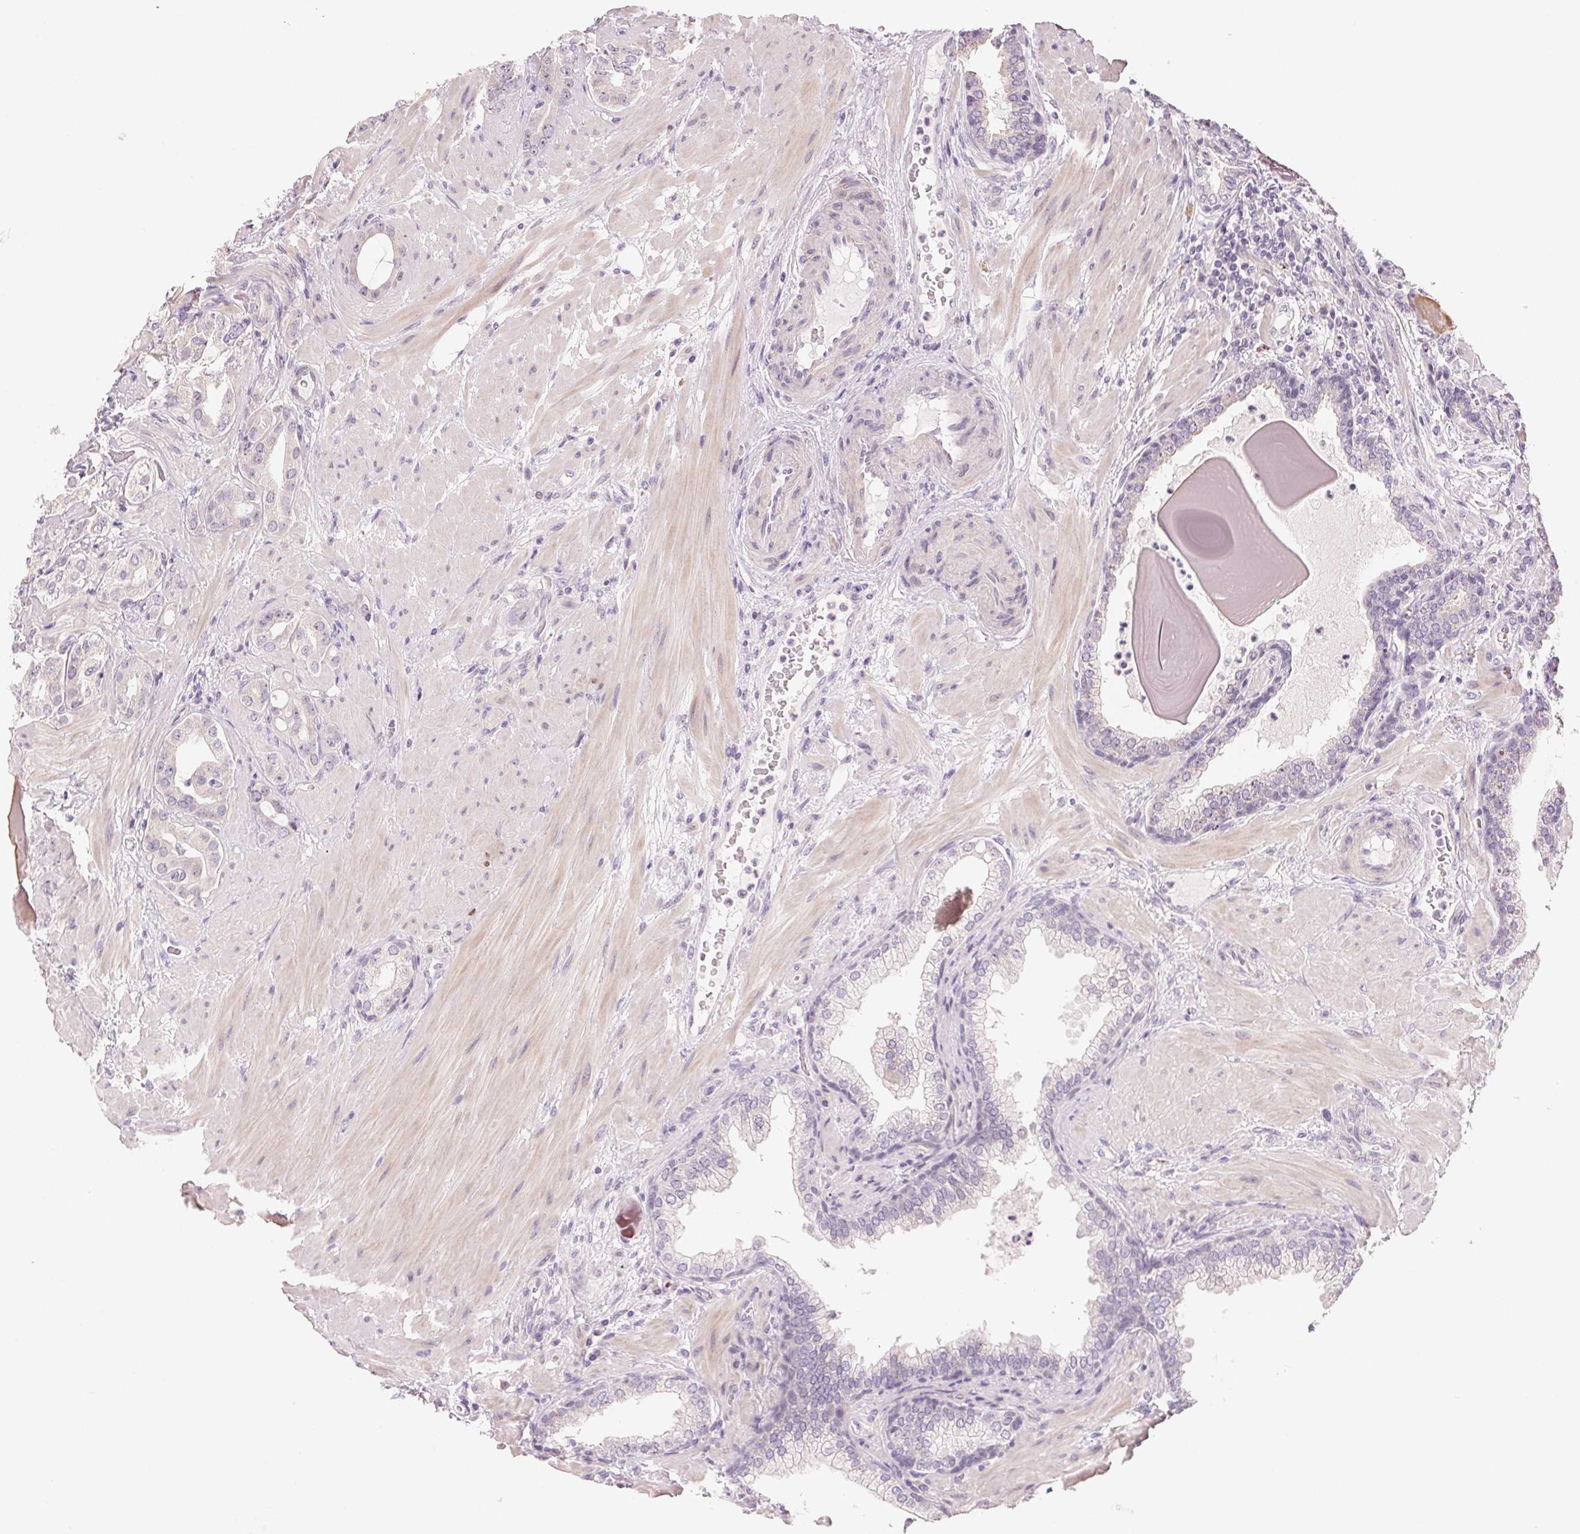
{"staining": {"intensity": "negative", "quantity": "none", "location": "none"}, "tissue": "prostate cancer", "cell_type": "Tumor cells", "image_type": "cancer", "snomed": [{"axis": "morphology", "description": "Adenocarcinoma, Low grade"}, {"axis": "topography", "description": "Prostate"}], "caption": "Immunohistochemistry of prostate low-grade adenocarcinoma exhibits no positivity in tumor cells.", "gene": "MYBL1", "patient": {"sex": "male", "age": 57}}